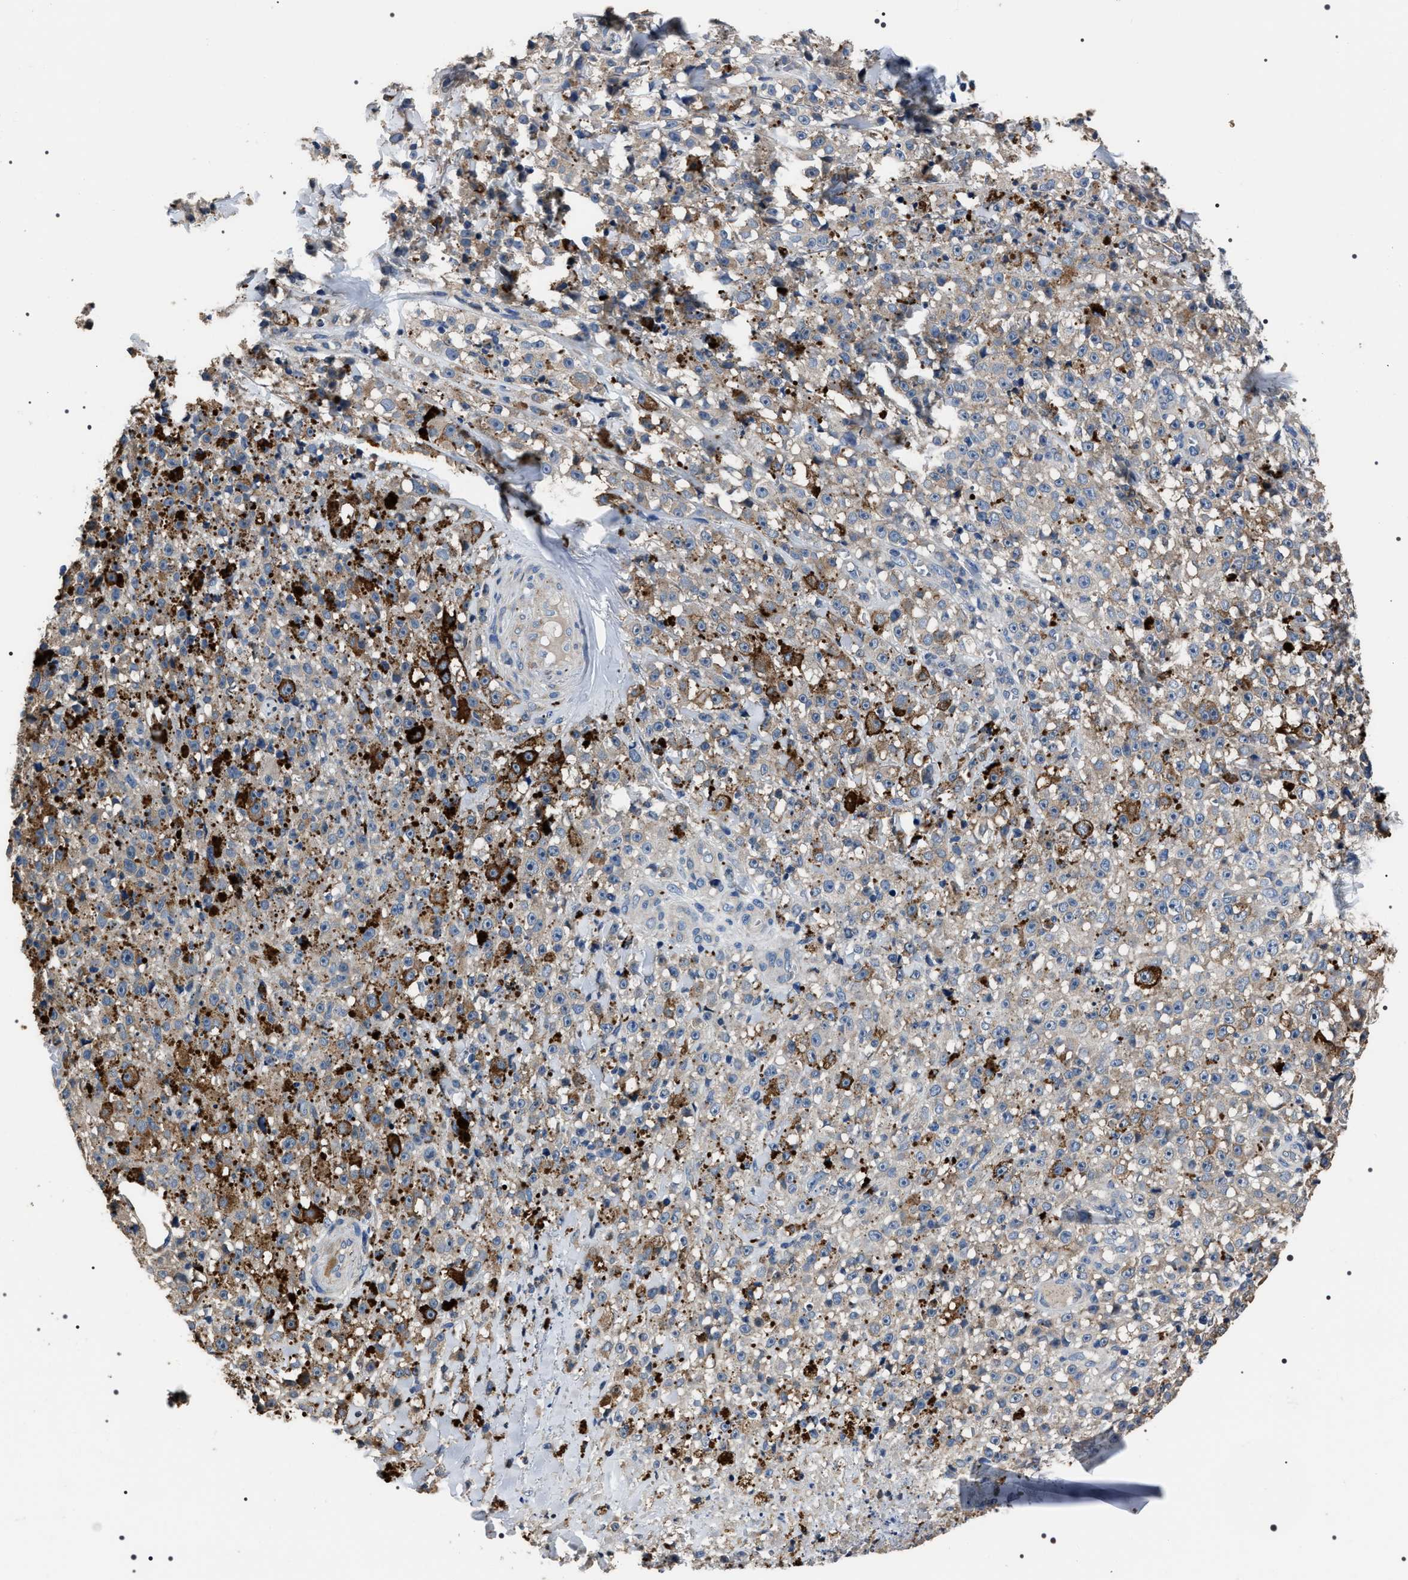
{"staining": {"intensity": "negative", "quantity": "none", "location": "none"}, "tissue": "melanoma", "cell_type": "Tumor cells", "image_type": "cancer", "snomed": [{"axis": "morphology", "description": "Malignant melanoma, NOS"}, {"axis": "topography", "description": "Skin"}], "caption": "DAB (3,3'-diaminobenzidine) immunohistochemical staining of human melanoma shows no significant expression in tumor cells.", "gene": "TRIM54", "patient": {"sex": "female", "age": 82}}